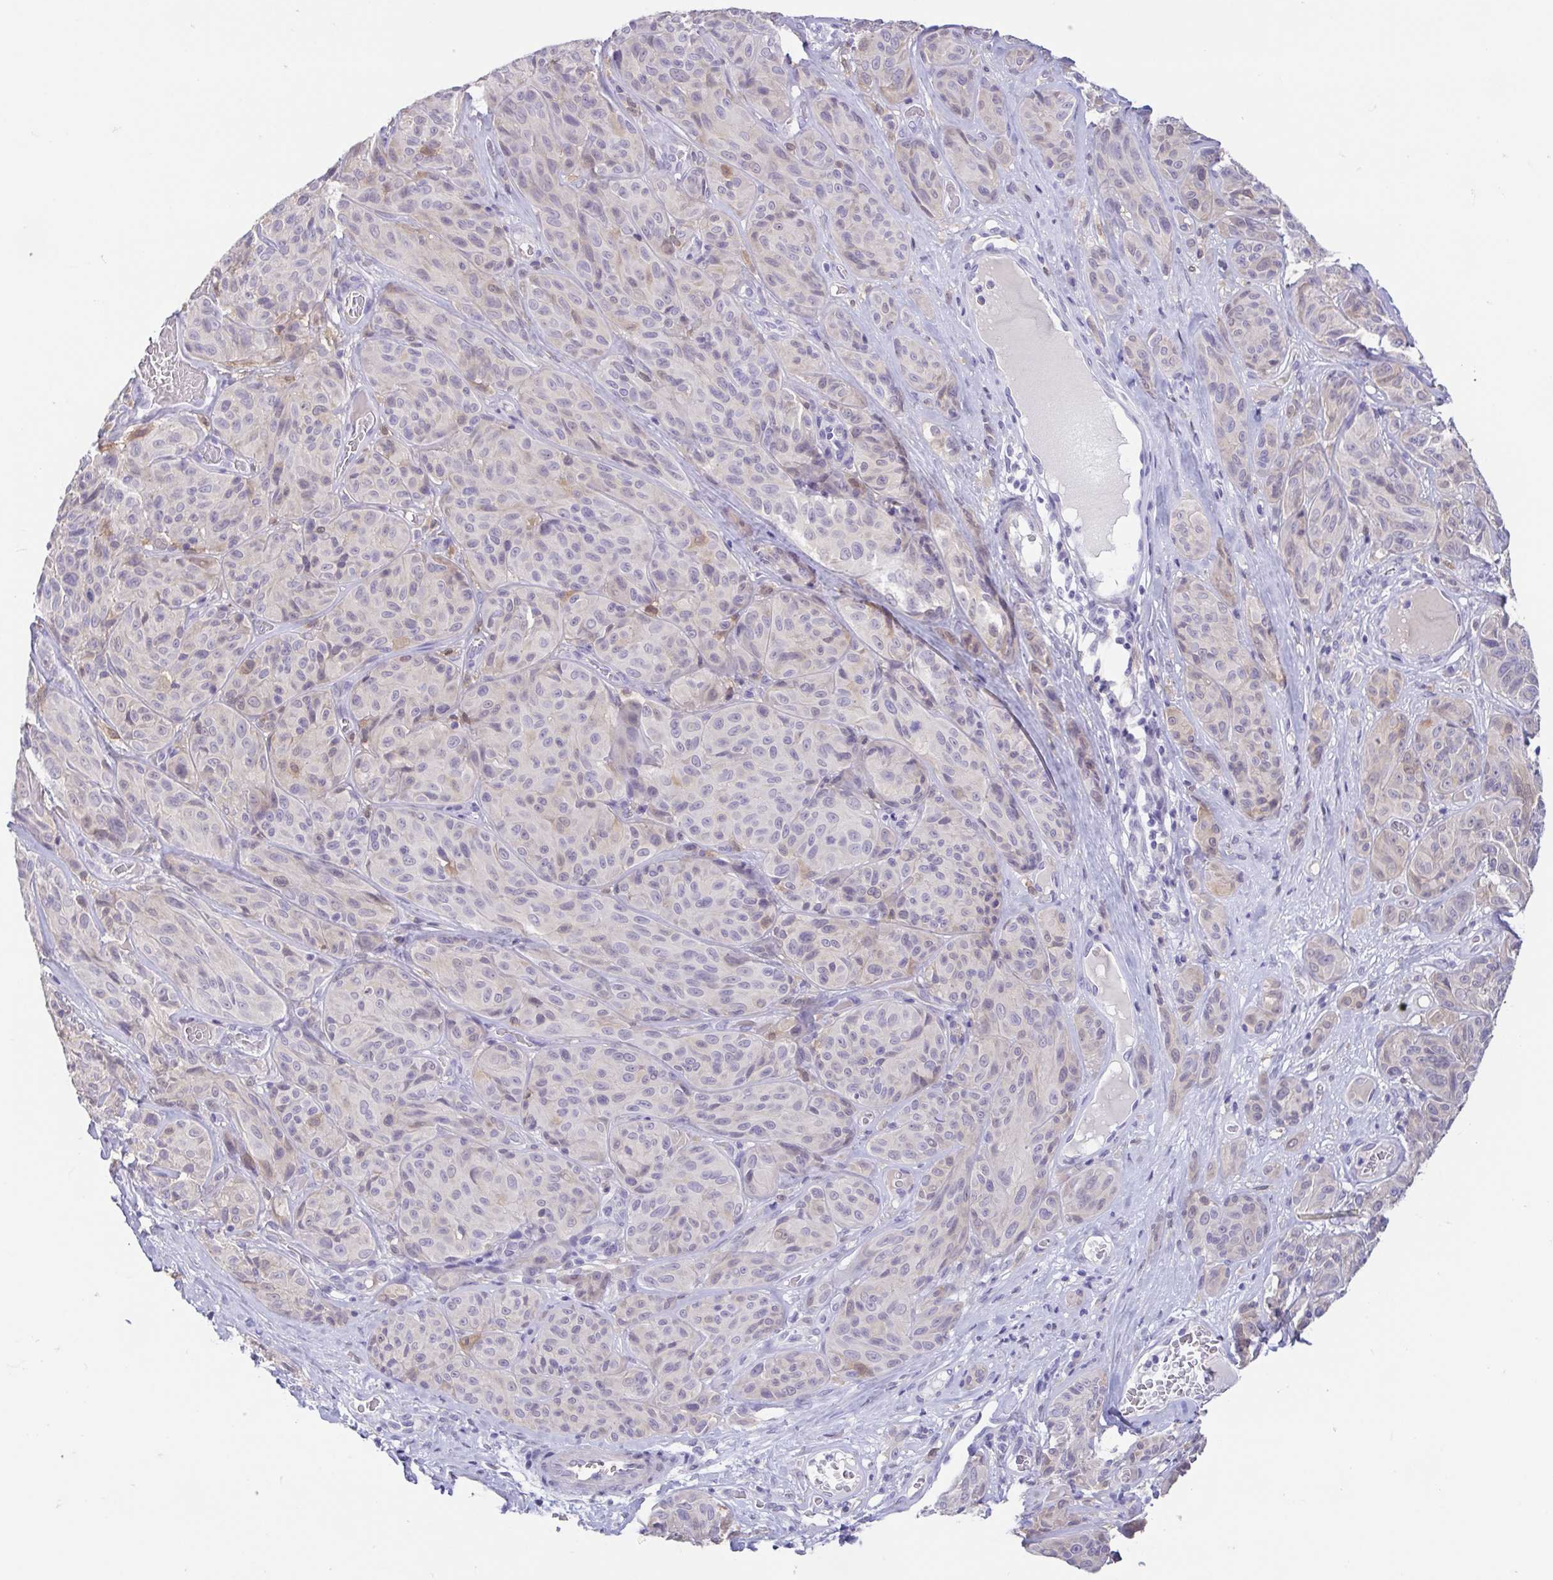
{"staining": {"intensity": "negative", "quantity": "none", "location": "none"}, "tissue": "melanoma", "cell_type": "Tumor cells", "image_type": "cancer", "snomed": [{"axis": "morphology", "description": "Malignant melanoma, NOS"}, {"axis": "topography", "description": "Skin"}], "caption": "Photomicrograph shows no protein positivity in tumor cells of melanoma tissue.", "gene": "FABP3", "patient": {"sex": "male", "age": 91}}